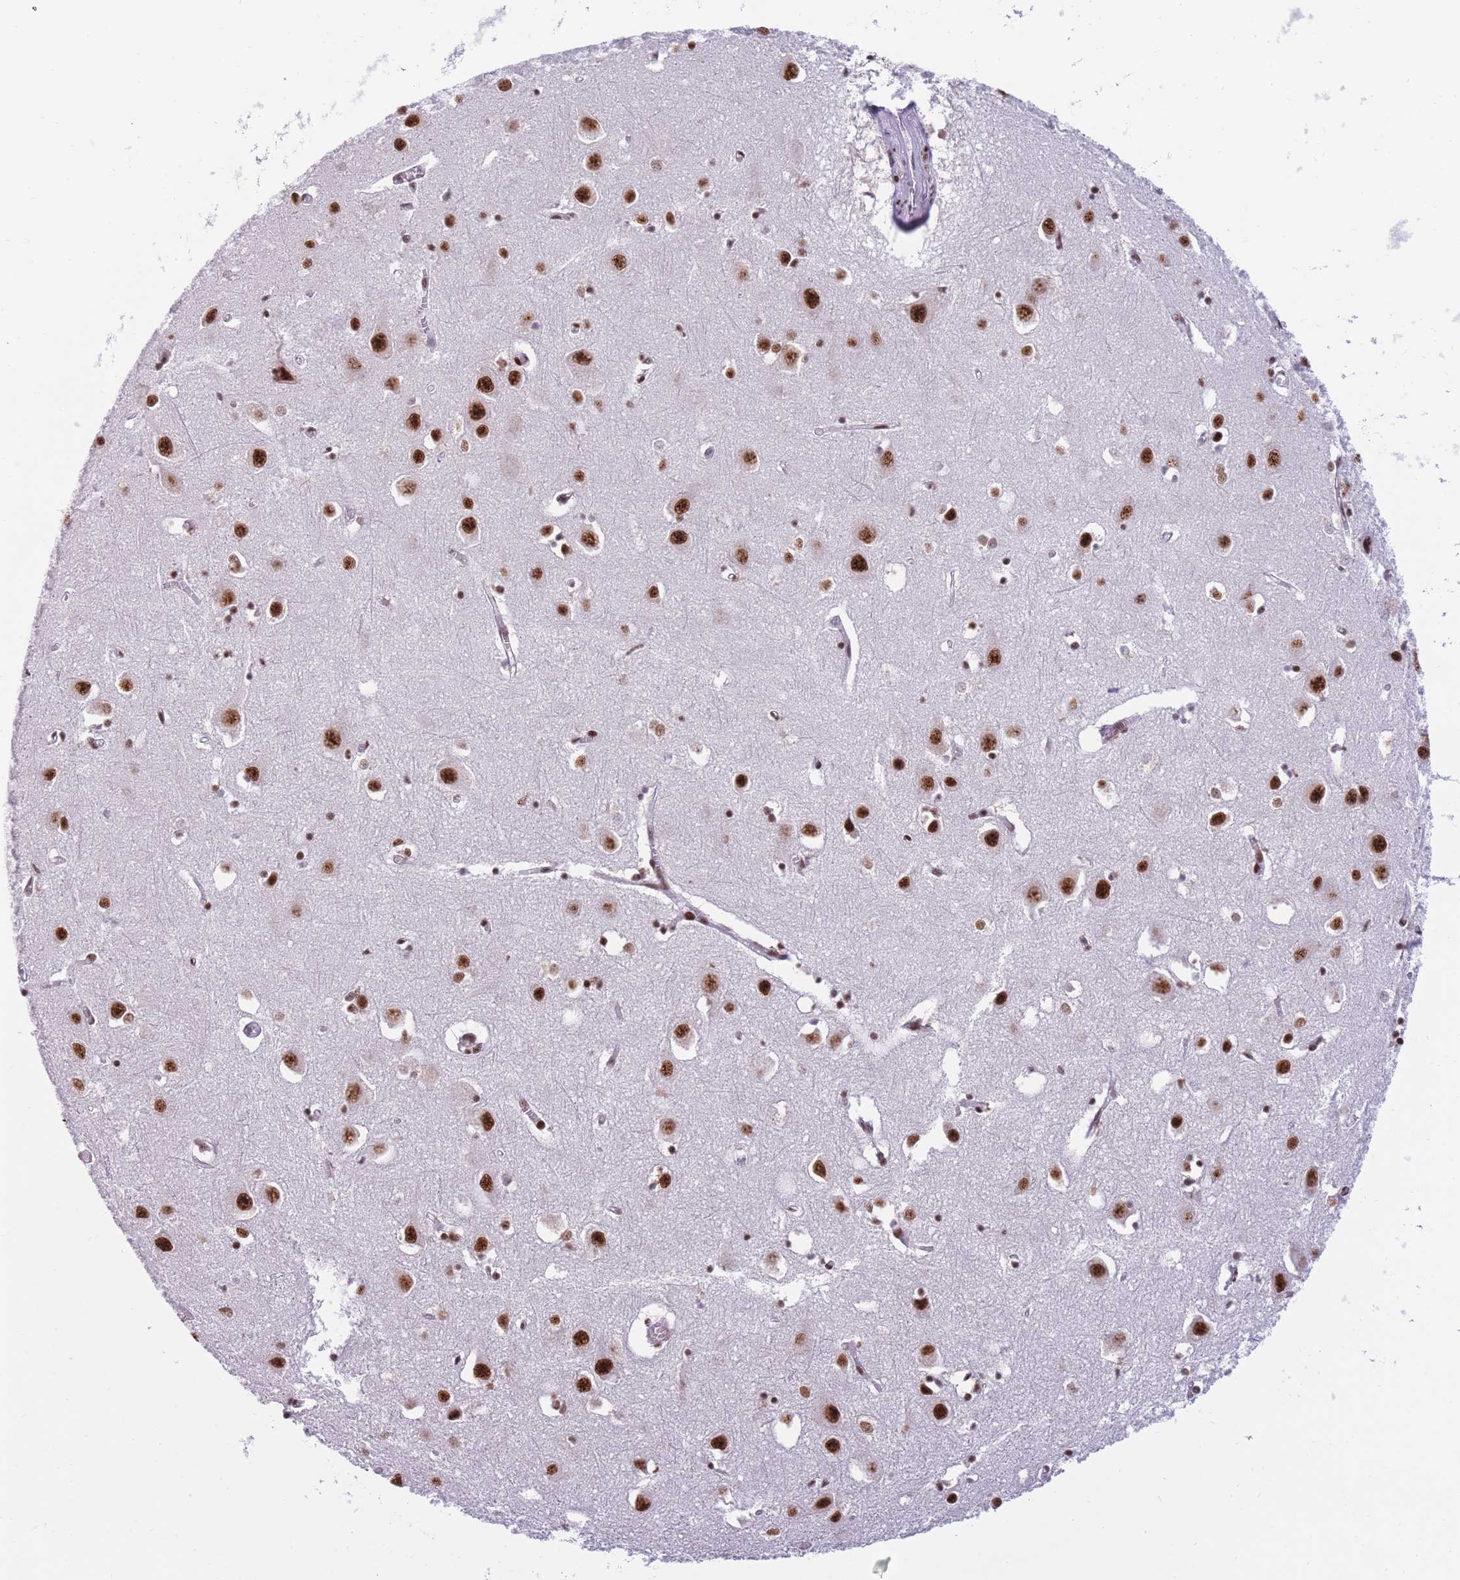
{"staining": {"intensity": "strong", "quantity": "<25%", "location": "nuclear"}, "tissue": "cerebral cortex", "cell_type": "Endothelial cells", "image_type": "normal", "snomed": [{"axis": "morphology", "description": "Normal tissue, NOS"}, {"axis": "topography", "description": "Cerebral cortex"}], "caption": "A high-resolution photomicrograph shows immunohistochemistry (IHC) staining of benign cerebral cortex, which reveals strong nuclear positivity in about <25% of endothelial cells.", "gene": "TMEM35B", "patient": {"sex": "male", "age": 70}}